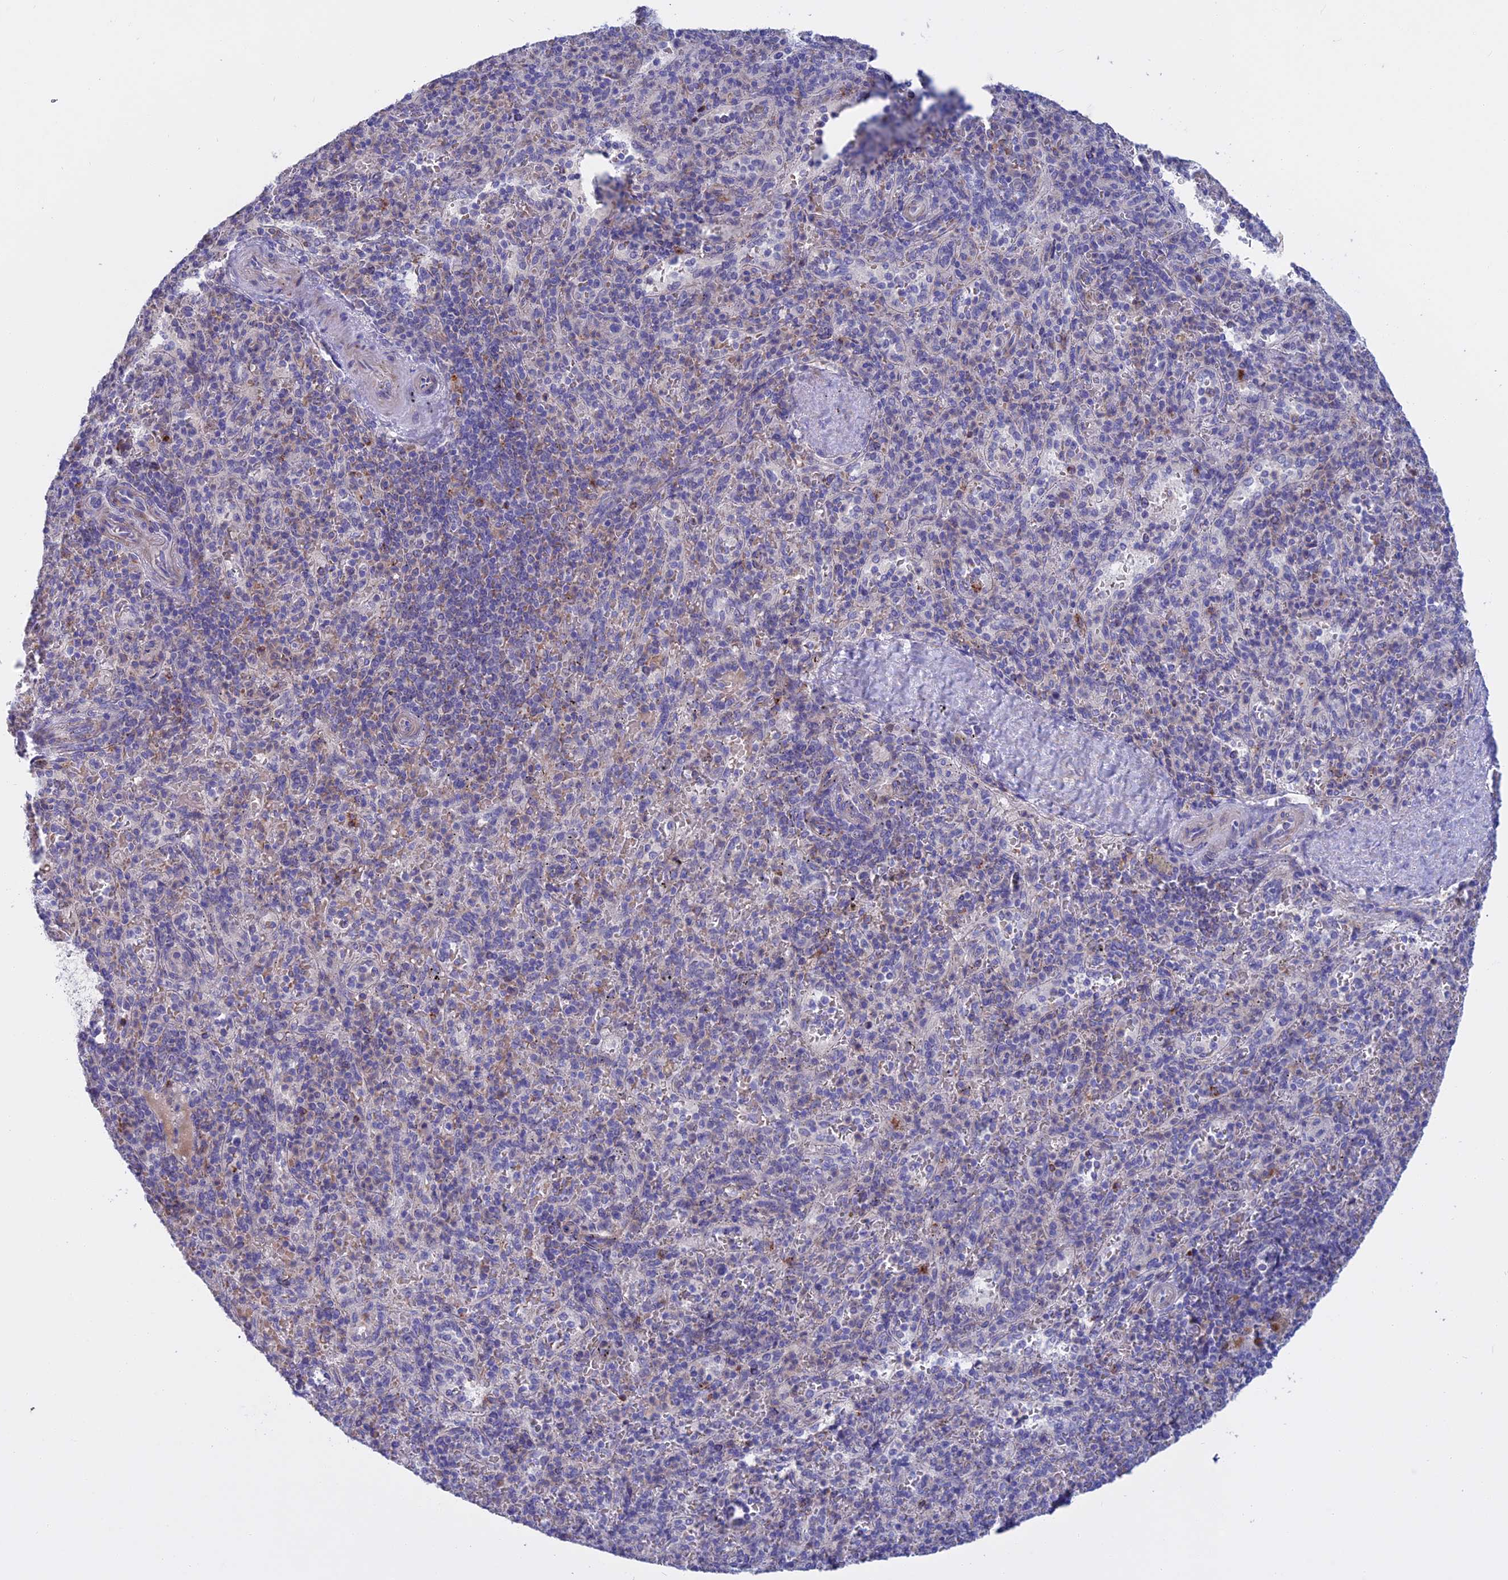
{"staining": {"intensity": "weak", "quantity": "<25%", "location": "cytoplasmic/membranous"}, "tissue": "spleen", "cell_type": "Cells in red pulp", "image_type": "normal", "snomed": [{"axis": "morphology", "description": "Normal tissue, NOS"}, {"axis": "topography", "description": "Spleen"}], "caption": "Cells in red pulp show no significant positivity in benign spleen. (Stains: DAB (3,3'-diaminobenzidine) immunohistochemistry with hematoxylin counter stain, Microscopy: brightfield microscopy at high magnification).", "gene": "SLC2A6", "patient": {"sex": "male", "age": 82}}